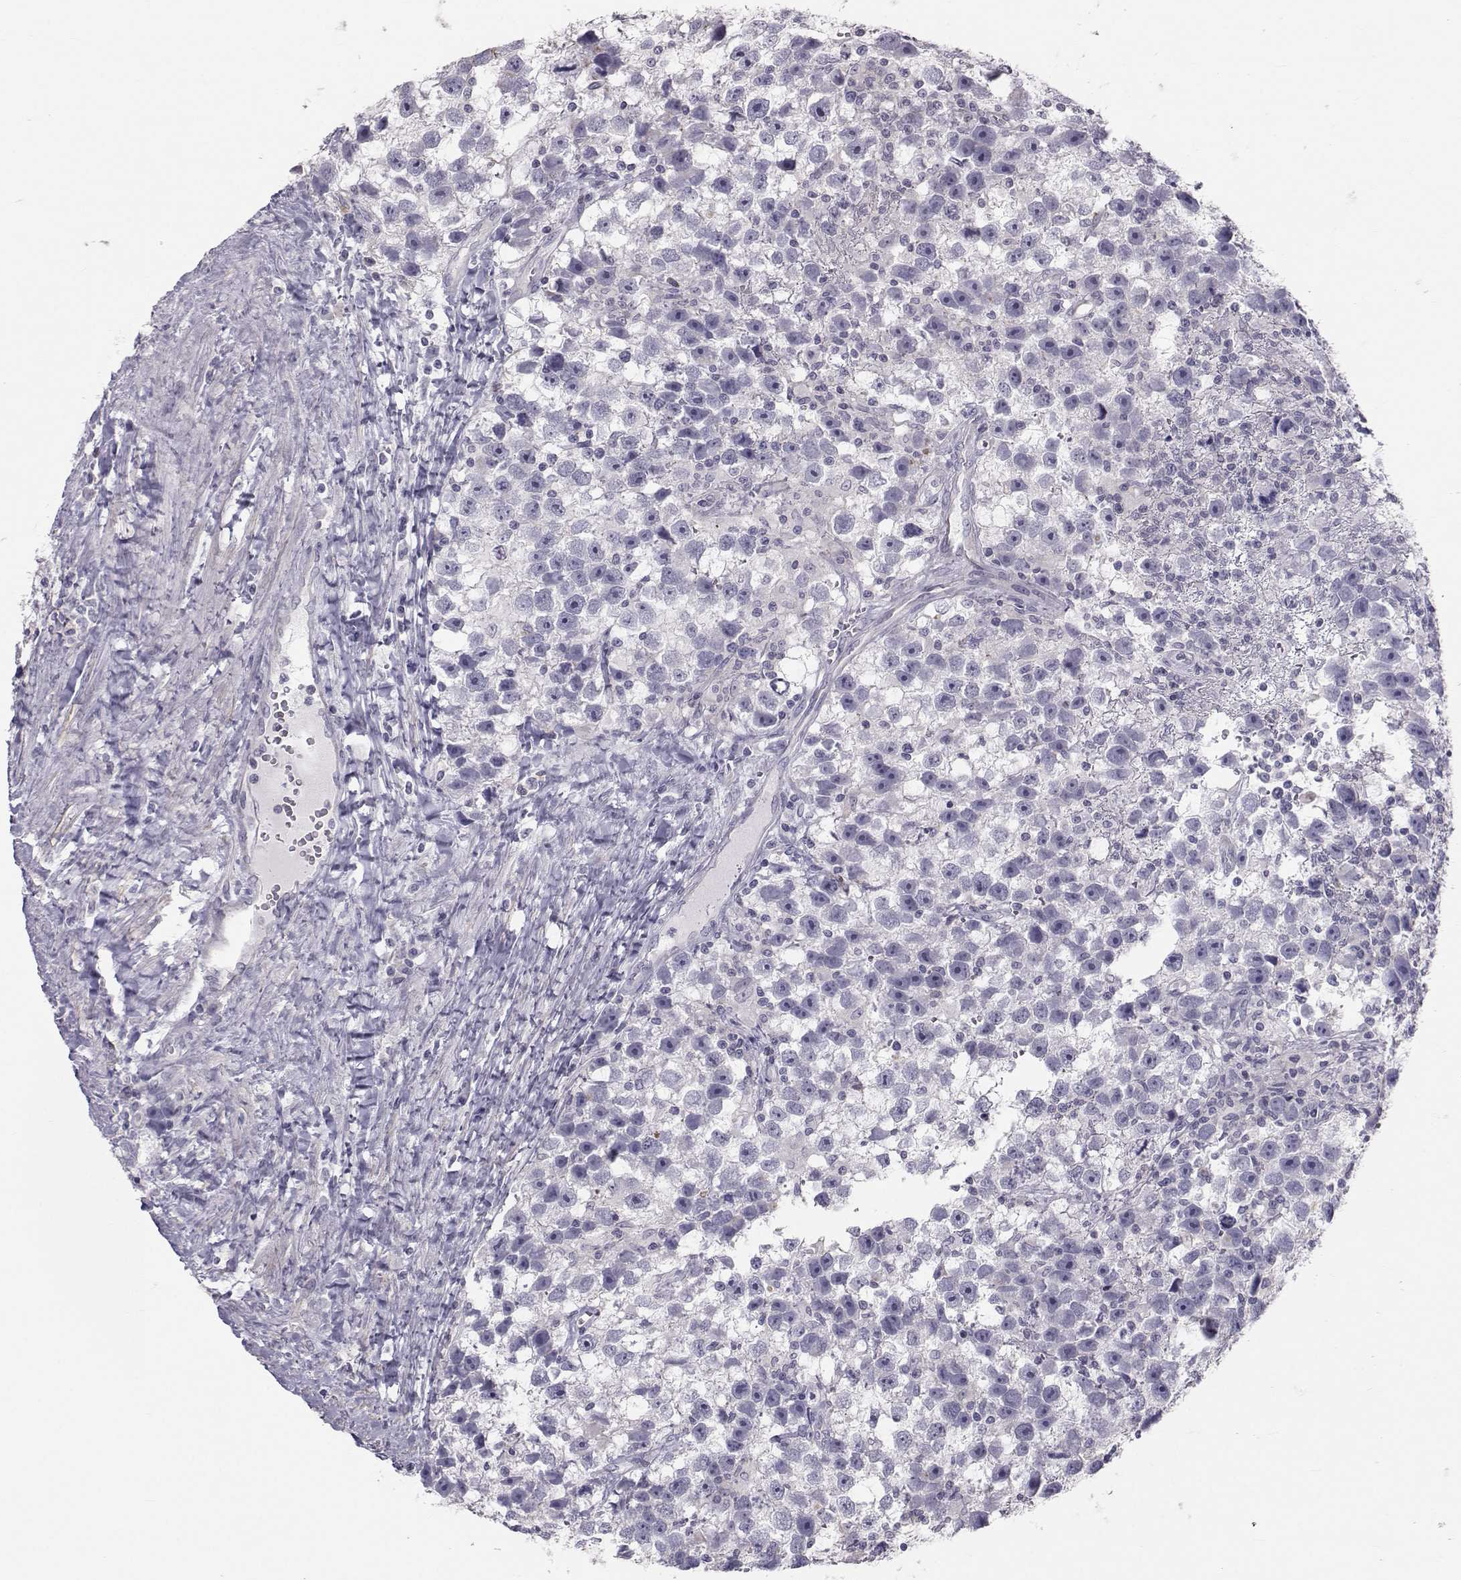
{"staining": {"intensity": "negative", "quantity": "none", "location": "none"}, "tissue": "testis cancer", "cell_type": "Tumor cells", "image_type": "cancer", "snomed": [{"axis": "morphology", "description": "Seminoma, NOS"}, {"axis": "topography", "description": "Testis"}], "caption": "High power microscopy image of an immunohistochemistry photomicrograph of testis seminoma, revealing no significant positivity in tumor cells. Nuclei are stained in blue.", "gene": "GARIN3", "patient": {"sex": "male", "age": 43}}